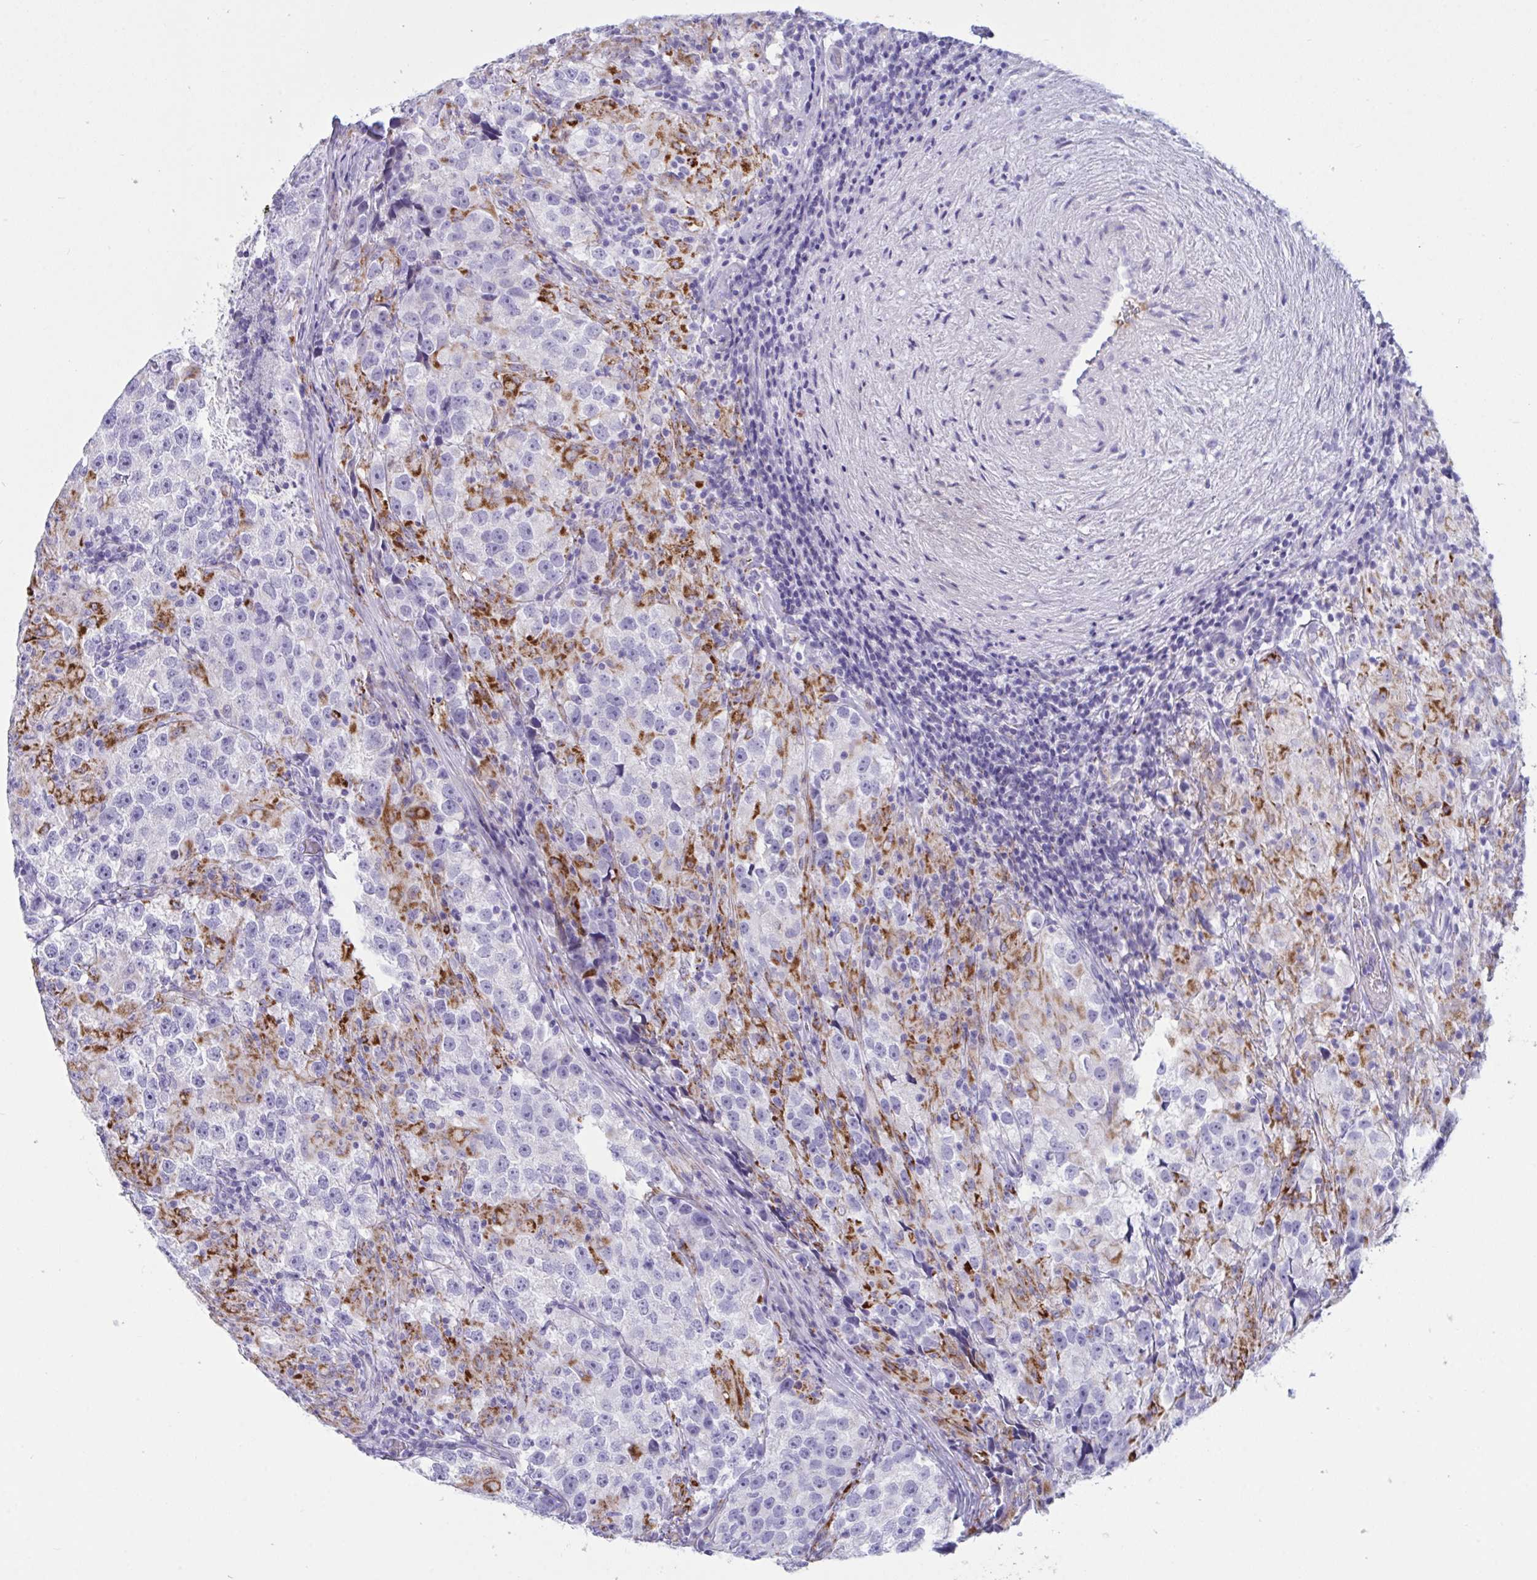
{"staining": {"intensity": "negative", "quantity": "none", "location": "none"}, "tissue": "testis cancer", "cell_type": "Tumor cells", "image_type": "cancer", "snomed": [{"axis": "morphology", "description": "Seminoma, NOS"}, {"axis": "topography", "description": "Testis"}], "caption": "Immunohistochemistry image of neoplastic tissue: human seminoma (testis) stained with DAB exhibits no significant protein expression in tumor cells.", "gene": "OXLD1", "patient": {"sex": "male", "age": 46}}